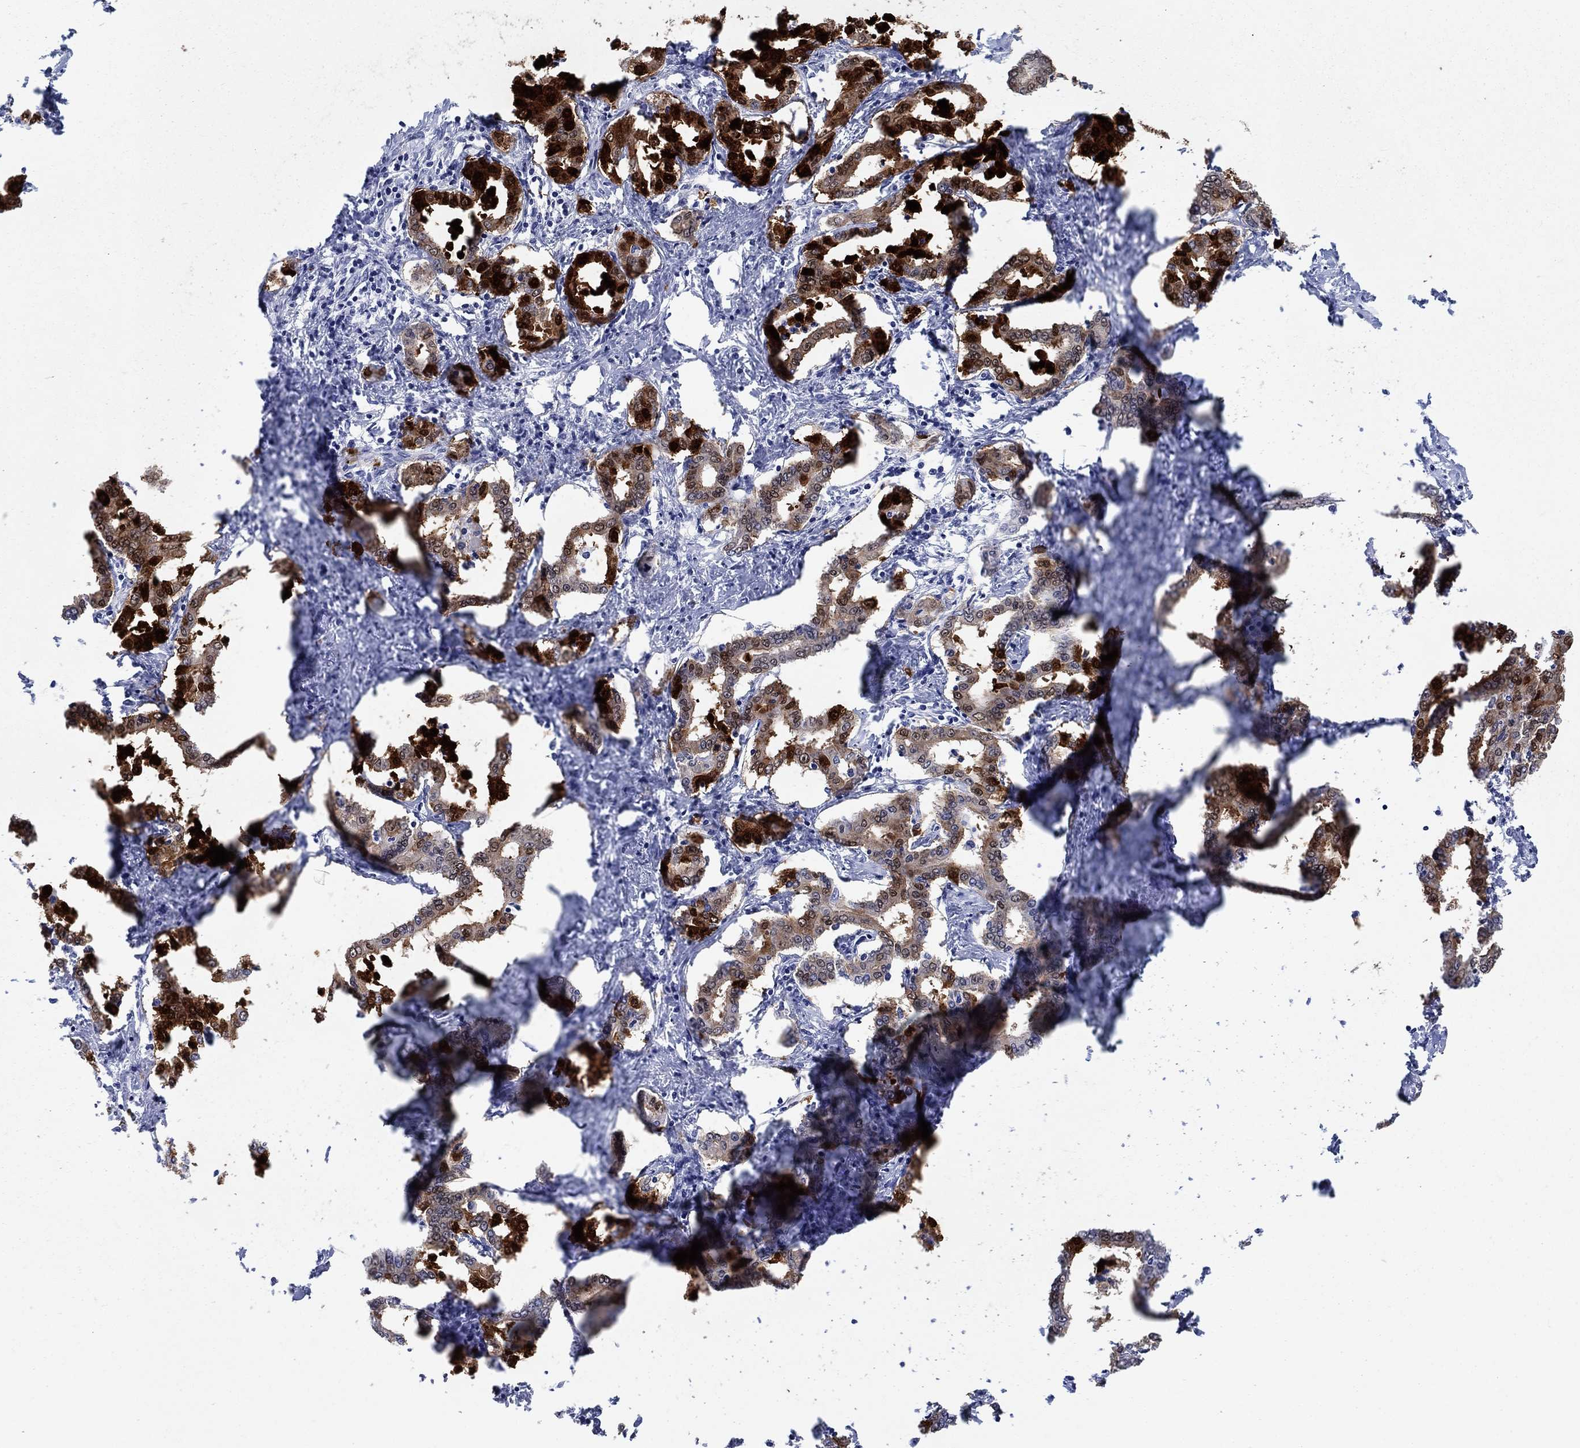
{"staining": {"intensity": "strong", "quantity": "<25%", "location": "cytoplasmic/membranous,nuclear"}, "tissue": "liver cancer", "cell_type": "Tumor cells", "image_type": "cancer", "snomed": [{"axis": "morphology", "description": "Cholangiocarcinoma"}, {"axis": "topography", "description": "Liver"}], "caption": "DAB immunohistochemical staining of liver cholangiocarcinoma shows strong cytoplasmic/membranous and nuclear protein positivity in approximately <25% of tumor cells.", "gene": "AKR1C2", "patient": {"sex": "female", "age": 47}}